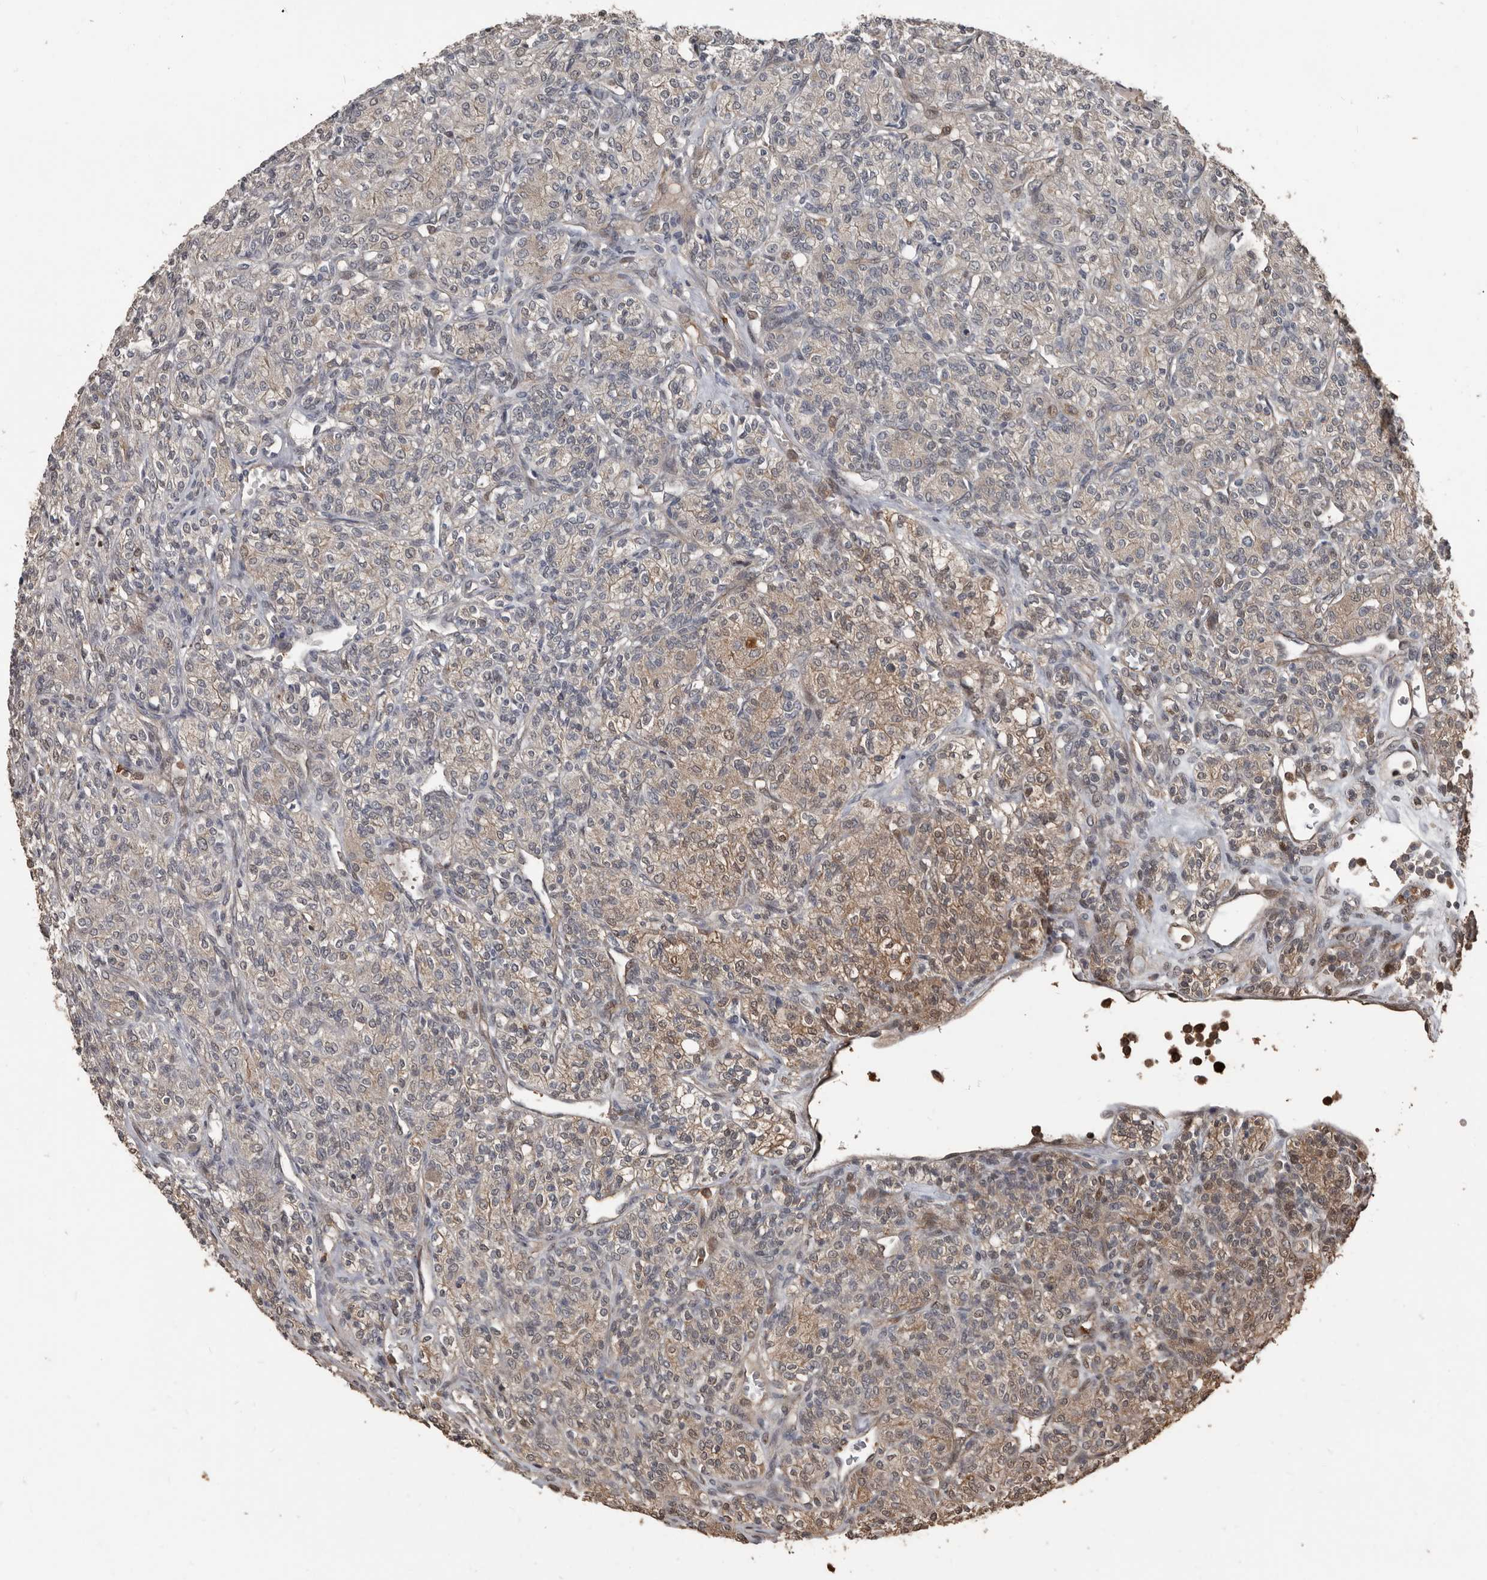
{"staining": {"intensity": "weak", "quantity": "<25%", "location": "cytoplasmic/membranous"}, "tissue": "renal cancer", "cell_type": "Tumor cells", "image_type": "cancer", "snomed": [{"axis": "morphology", "description": "Adenocarcinoma, NOS"}, {"axis": "topography", "description": "Kidney"}], "caption": "Adenocarcinoma (renal) was stained to show a protein in brown. There is no significant staining in tumor cells.", "gene": "FSBP", "patient": {"sex": "male", "age": 77}}